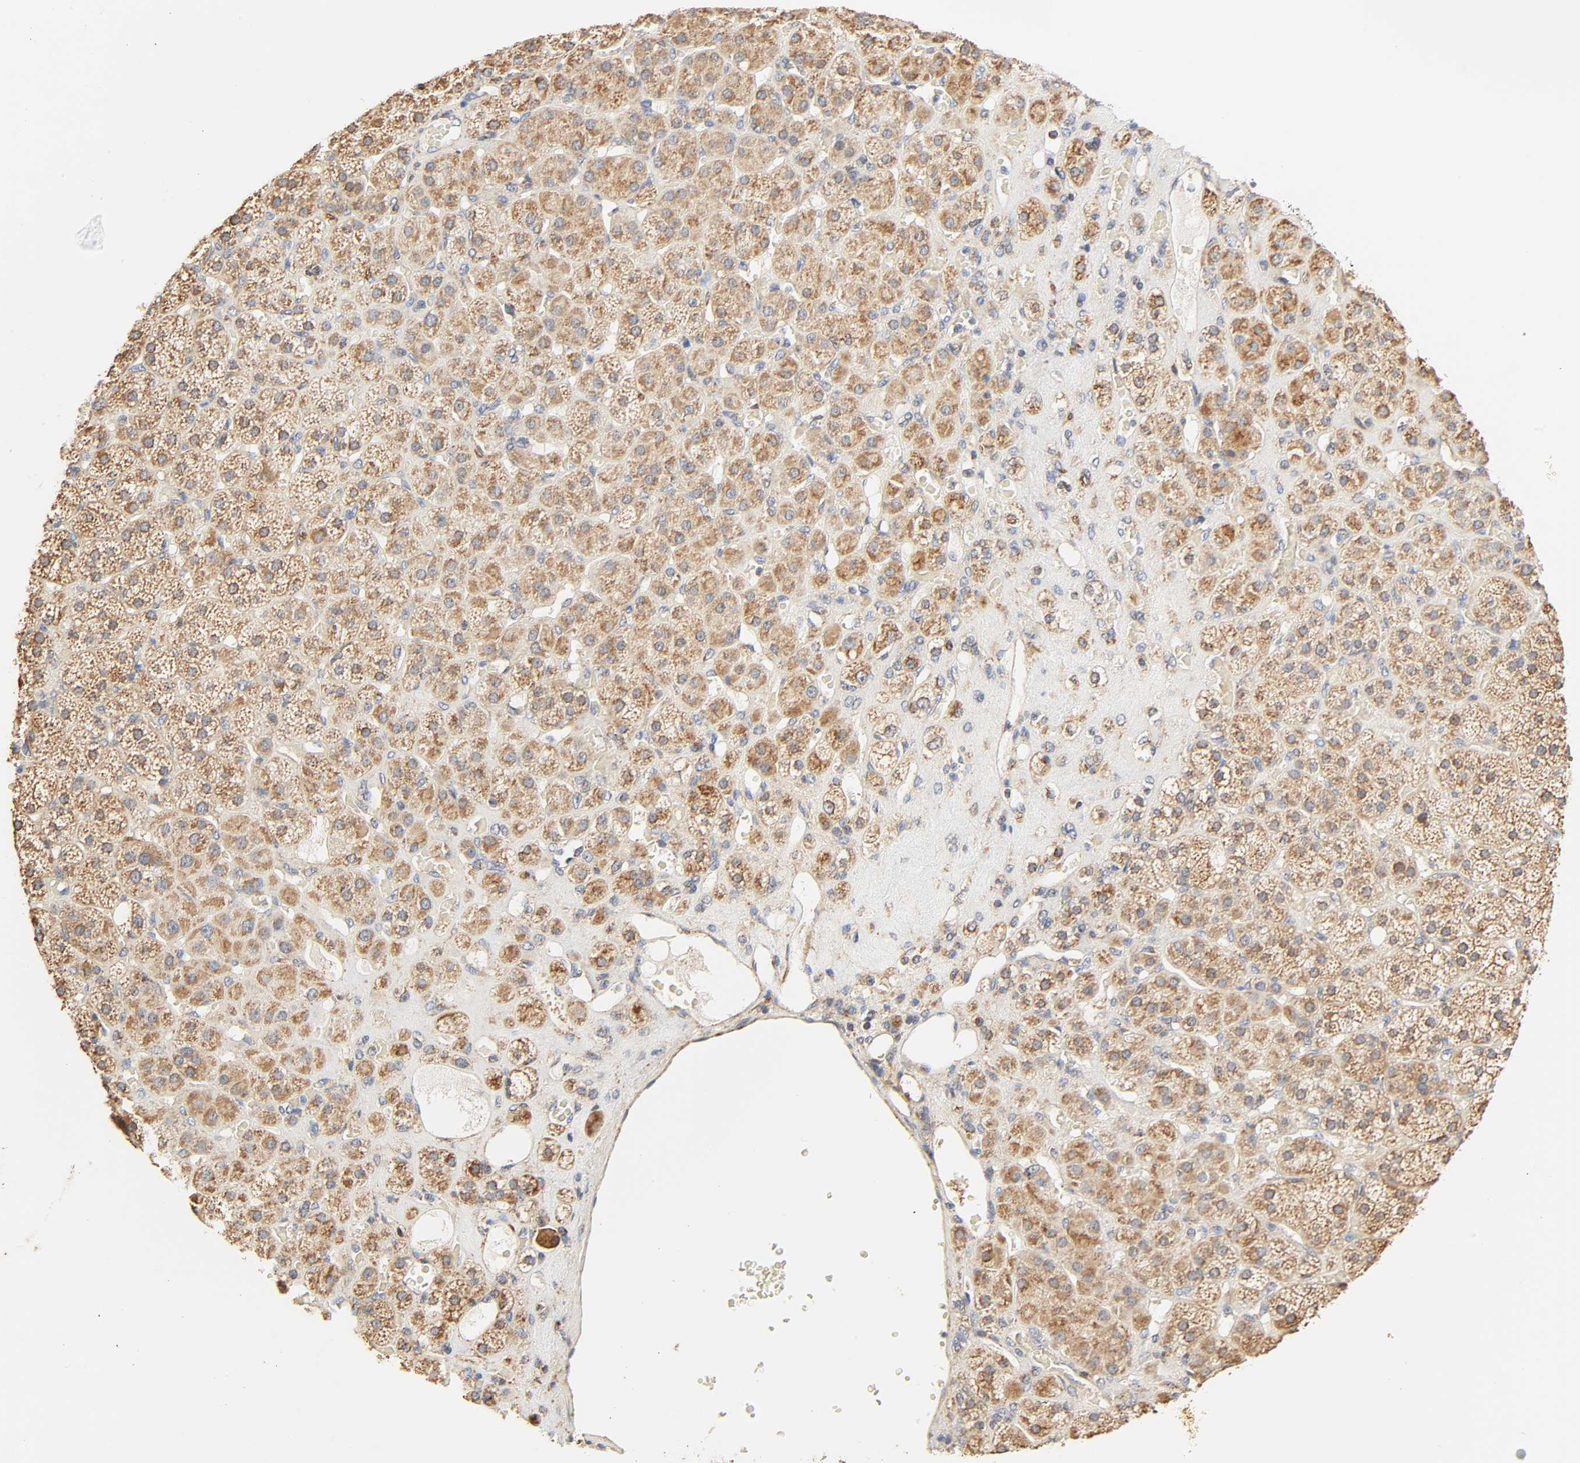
{"staining": {"intensity": "moderate", "quantity": ">75%", "location": "cytoplasmic/membranous"}, "tissue": "adrenal gland", "cell_type": "Glandular cells", "image_type": "normal", "snomed": [{"axis": "morphology", "description": "Normal tissue, NOS"}, {"axis": "topography", "description": "Adrenal gland"}], "caption": "Protein analysis of unremarkable adrenal gland reveals moderate cytoplasmic/membranous staining in approximately >75% of glandular cells.", "gene": "ZMAT5", "patient": {"sex": "female", "age": 71}}